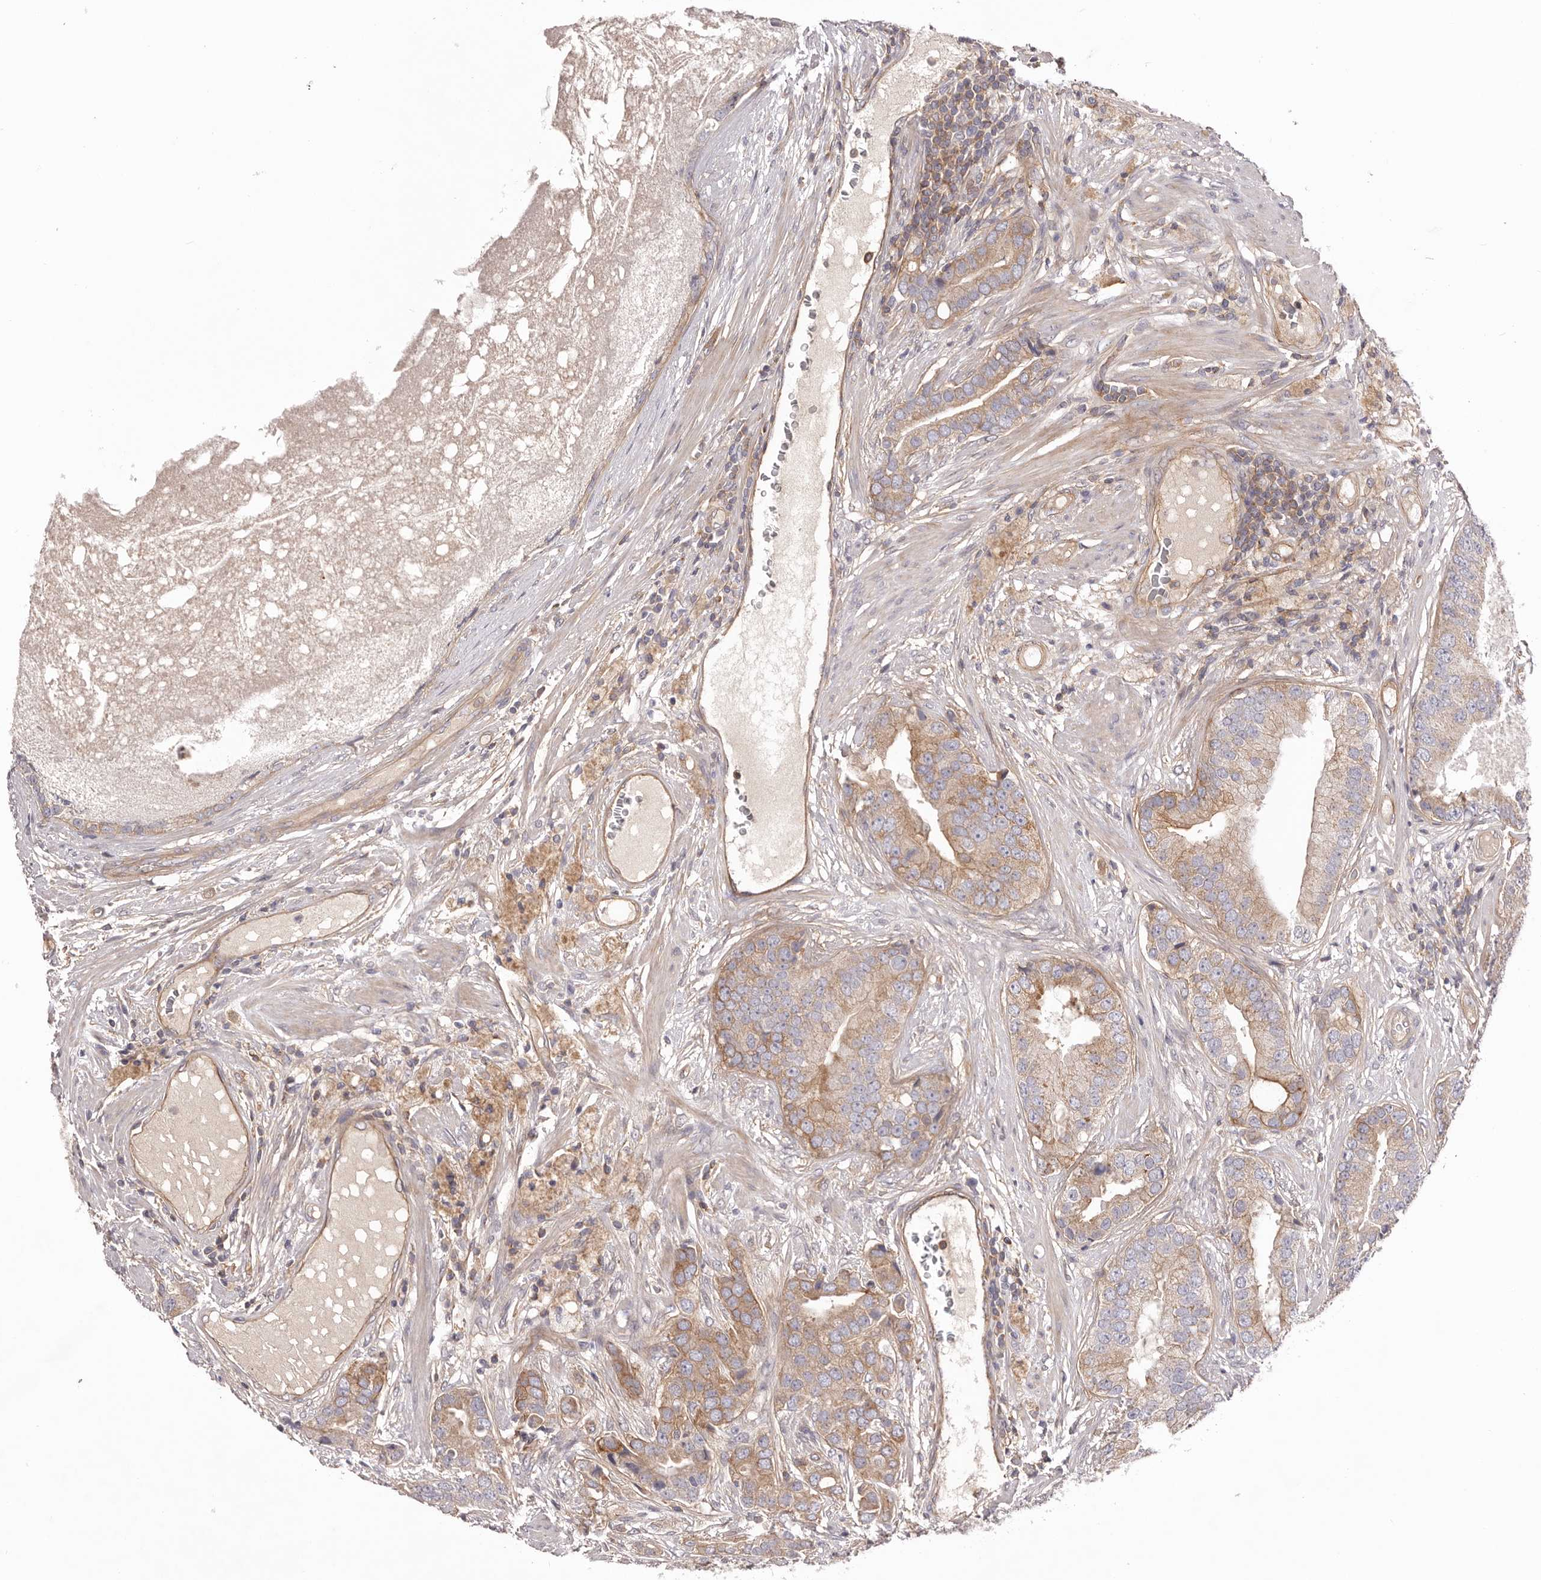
{"staining": {"intensity": "weak", "quantity": ">75%", "location": "cytoplasmic/membranous"}, "tissue": "prostate cancer", "cell_type": "Tumor cells", "image_type": "cancer", "snomed": [{"axis": "morphology", "description": "Adenocarcinoma, High grade"}, {"axis": "topography", "description": "Prostate"}], "caption": "Prostate high-grade adenocarcinoma tissue displays weak cytoplasmic/membranous expression in approximately >75% of tumor cells", "gene": "DMRT2", "patient": {"sex": "male", "age": 70}}